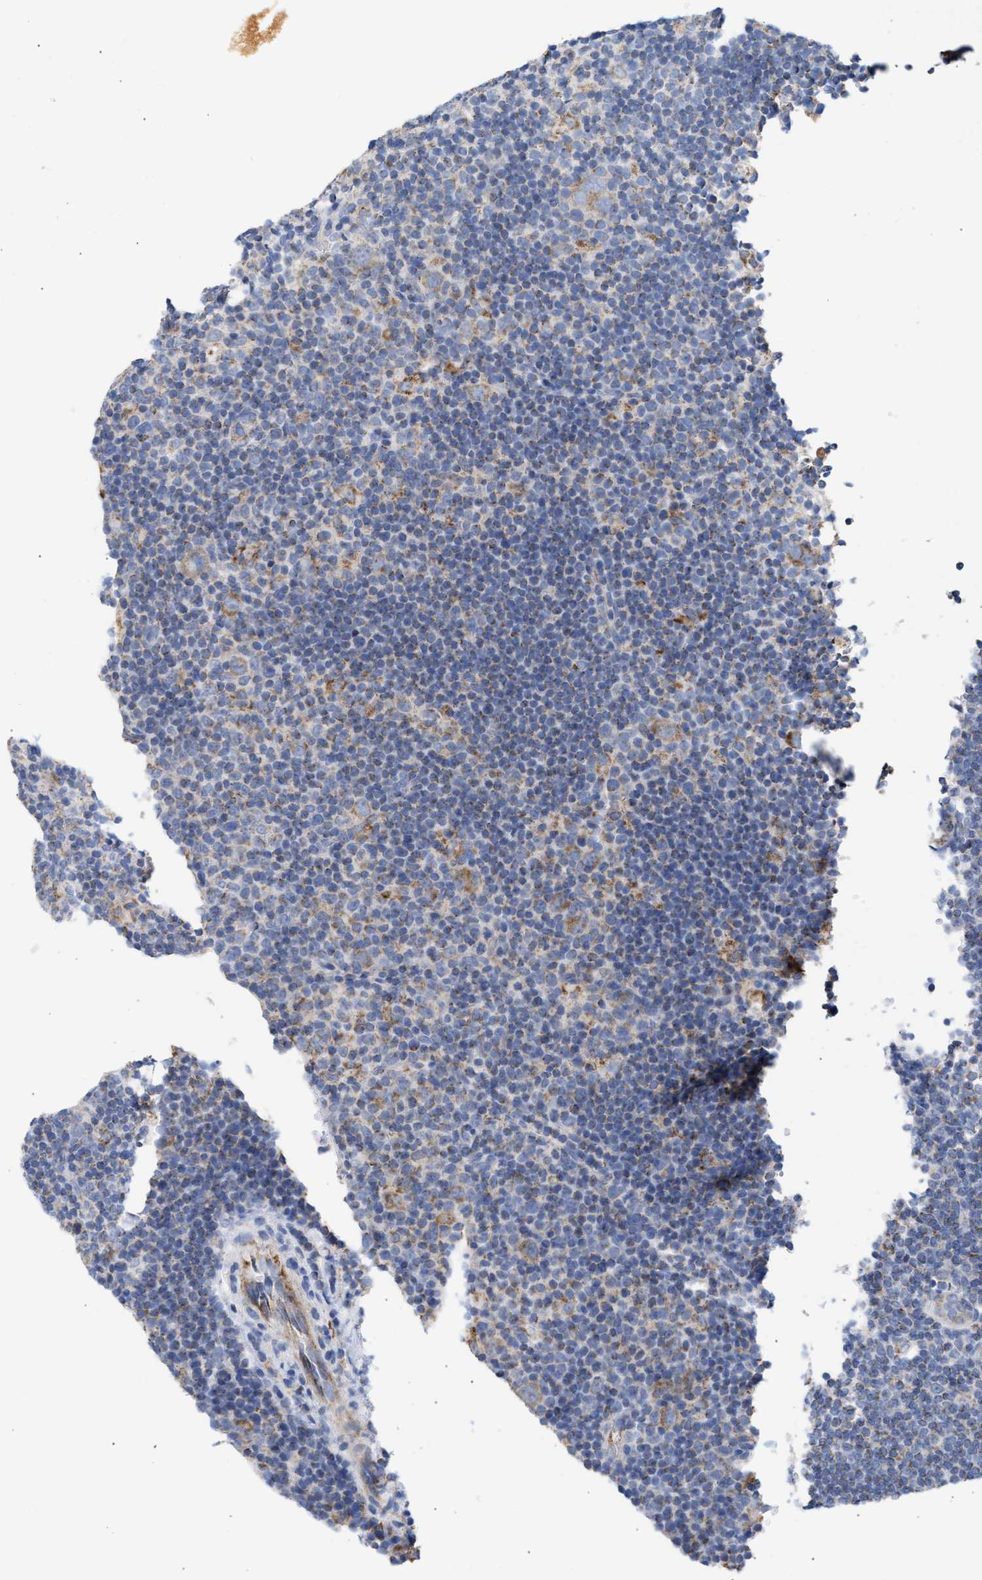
{"staining": {"intensity": "moderate", "quantity": ">75%", "location": "cytoplasmic/membranous"}, "tissue": "lymphoma", "cell_type": "Tumor cells", "image_type": "cancer", "snomed": [{"axis": "morphology", "description": "Hodgkin's disease, NOS"}, {"axis": "topography", "description": "Lymph node"}], "caption": "The immunohistochemical stain labels moderate cytoplasmic/membranous positivity in tumor cells of Hodgkin's disease tissue.", "gene": "ACOT13", "patient": {"sex": "female", "age": 57}}